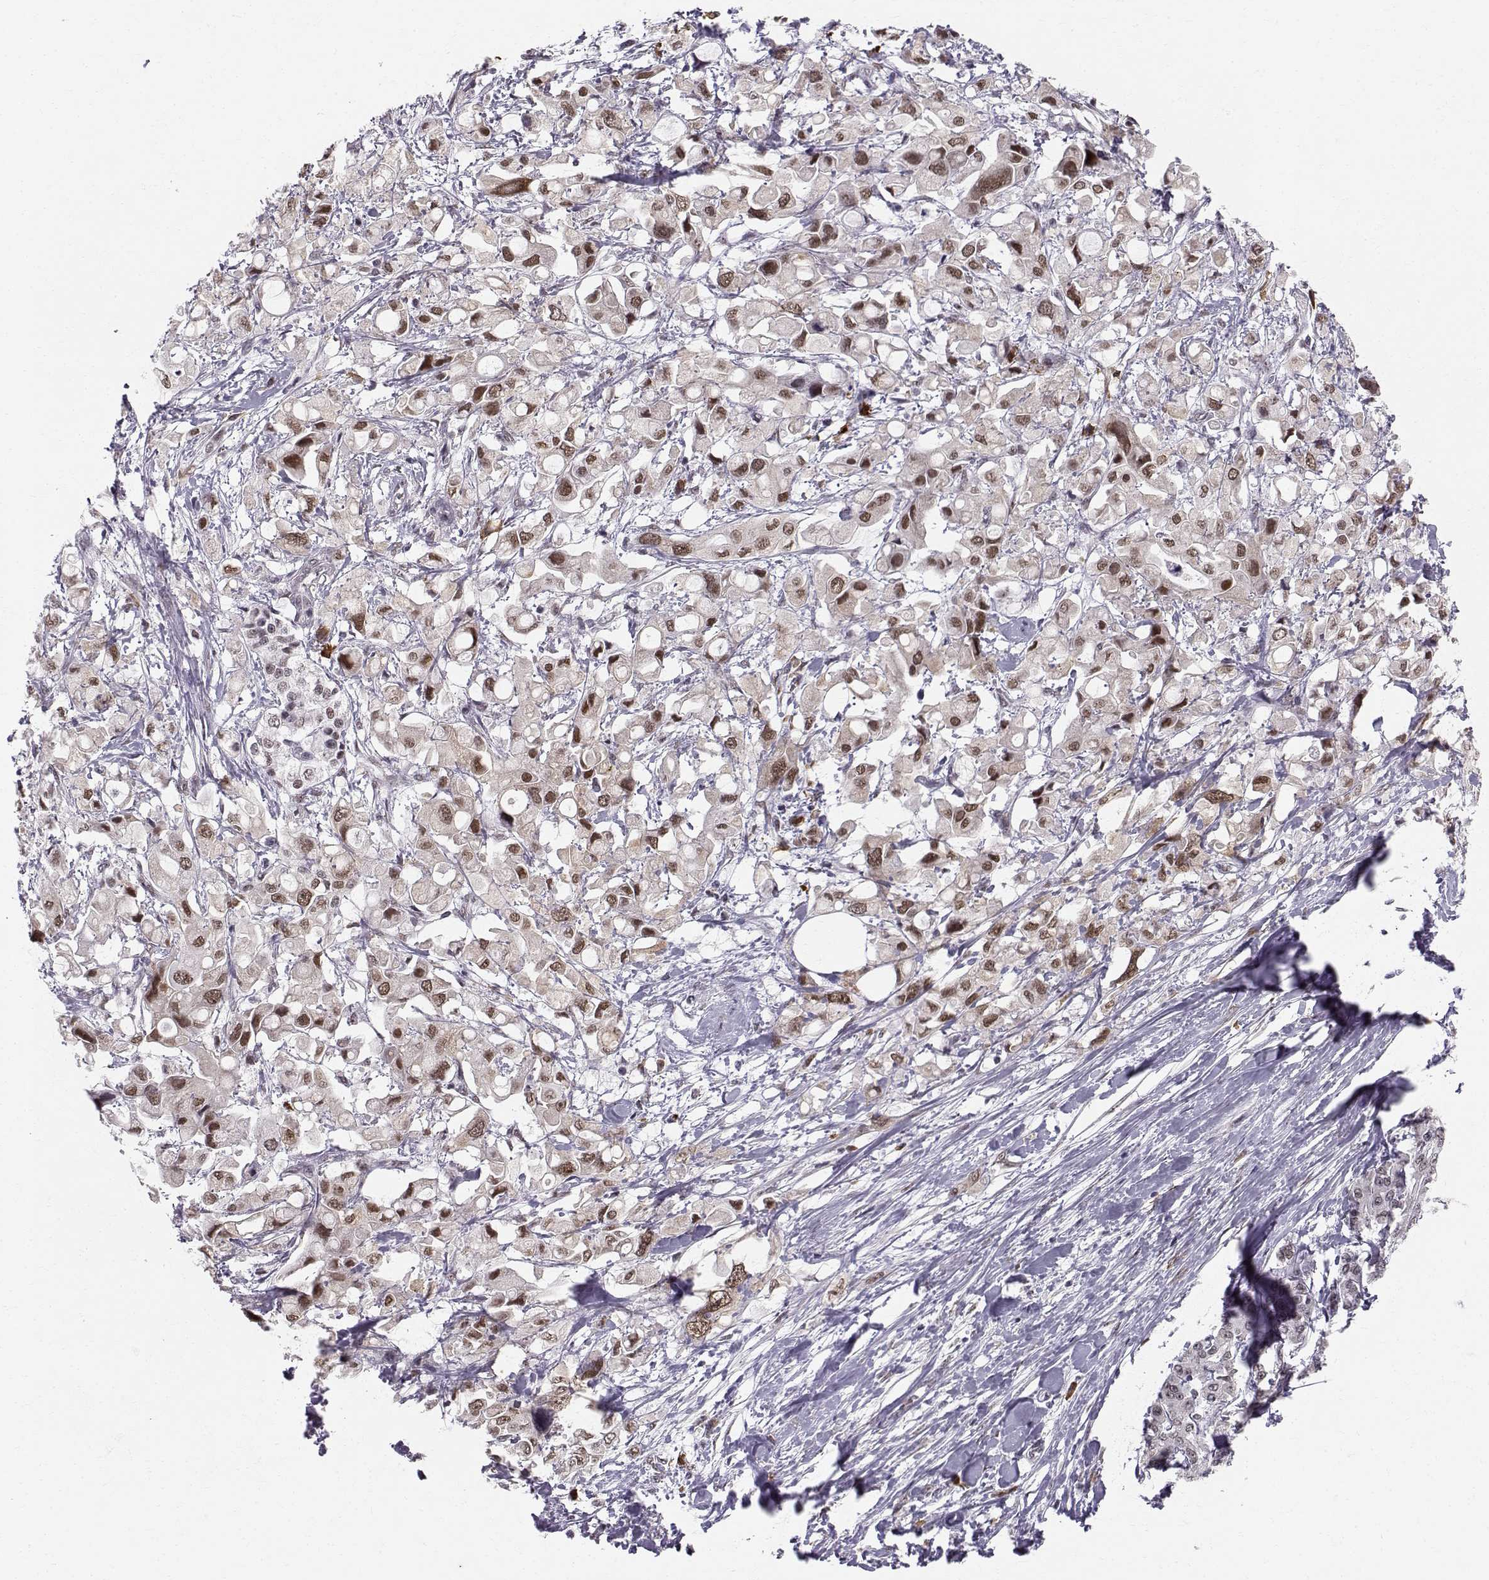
{"staining": {"intensity": "strong", "quantity": "25%-75%", "location": "nuclear"}, "tissue": "pancreatic cancer", "cell_type": "Tumor cells", "image_type": "cancer", "snomed": [{"axis": "morphology", "description": "Adenocarcinoma, NOS"}, {"axis": "topography", "description": "Pancreas"}], "caption": "A micrograph of human pancreatic cancer stained for a protein demonstrates strong nuclear brown staining in tumor cells.", "gene": "RPP38", "patient": {"sex": "female", "age": 56}}